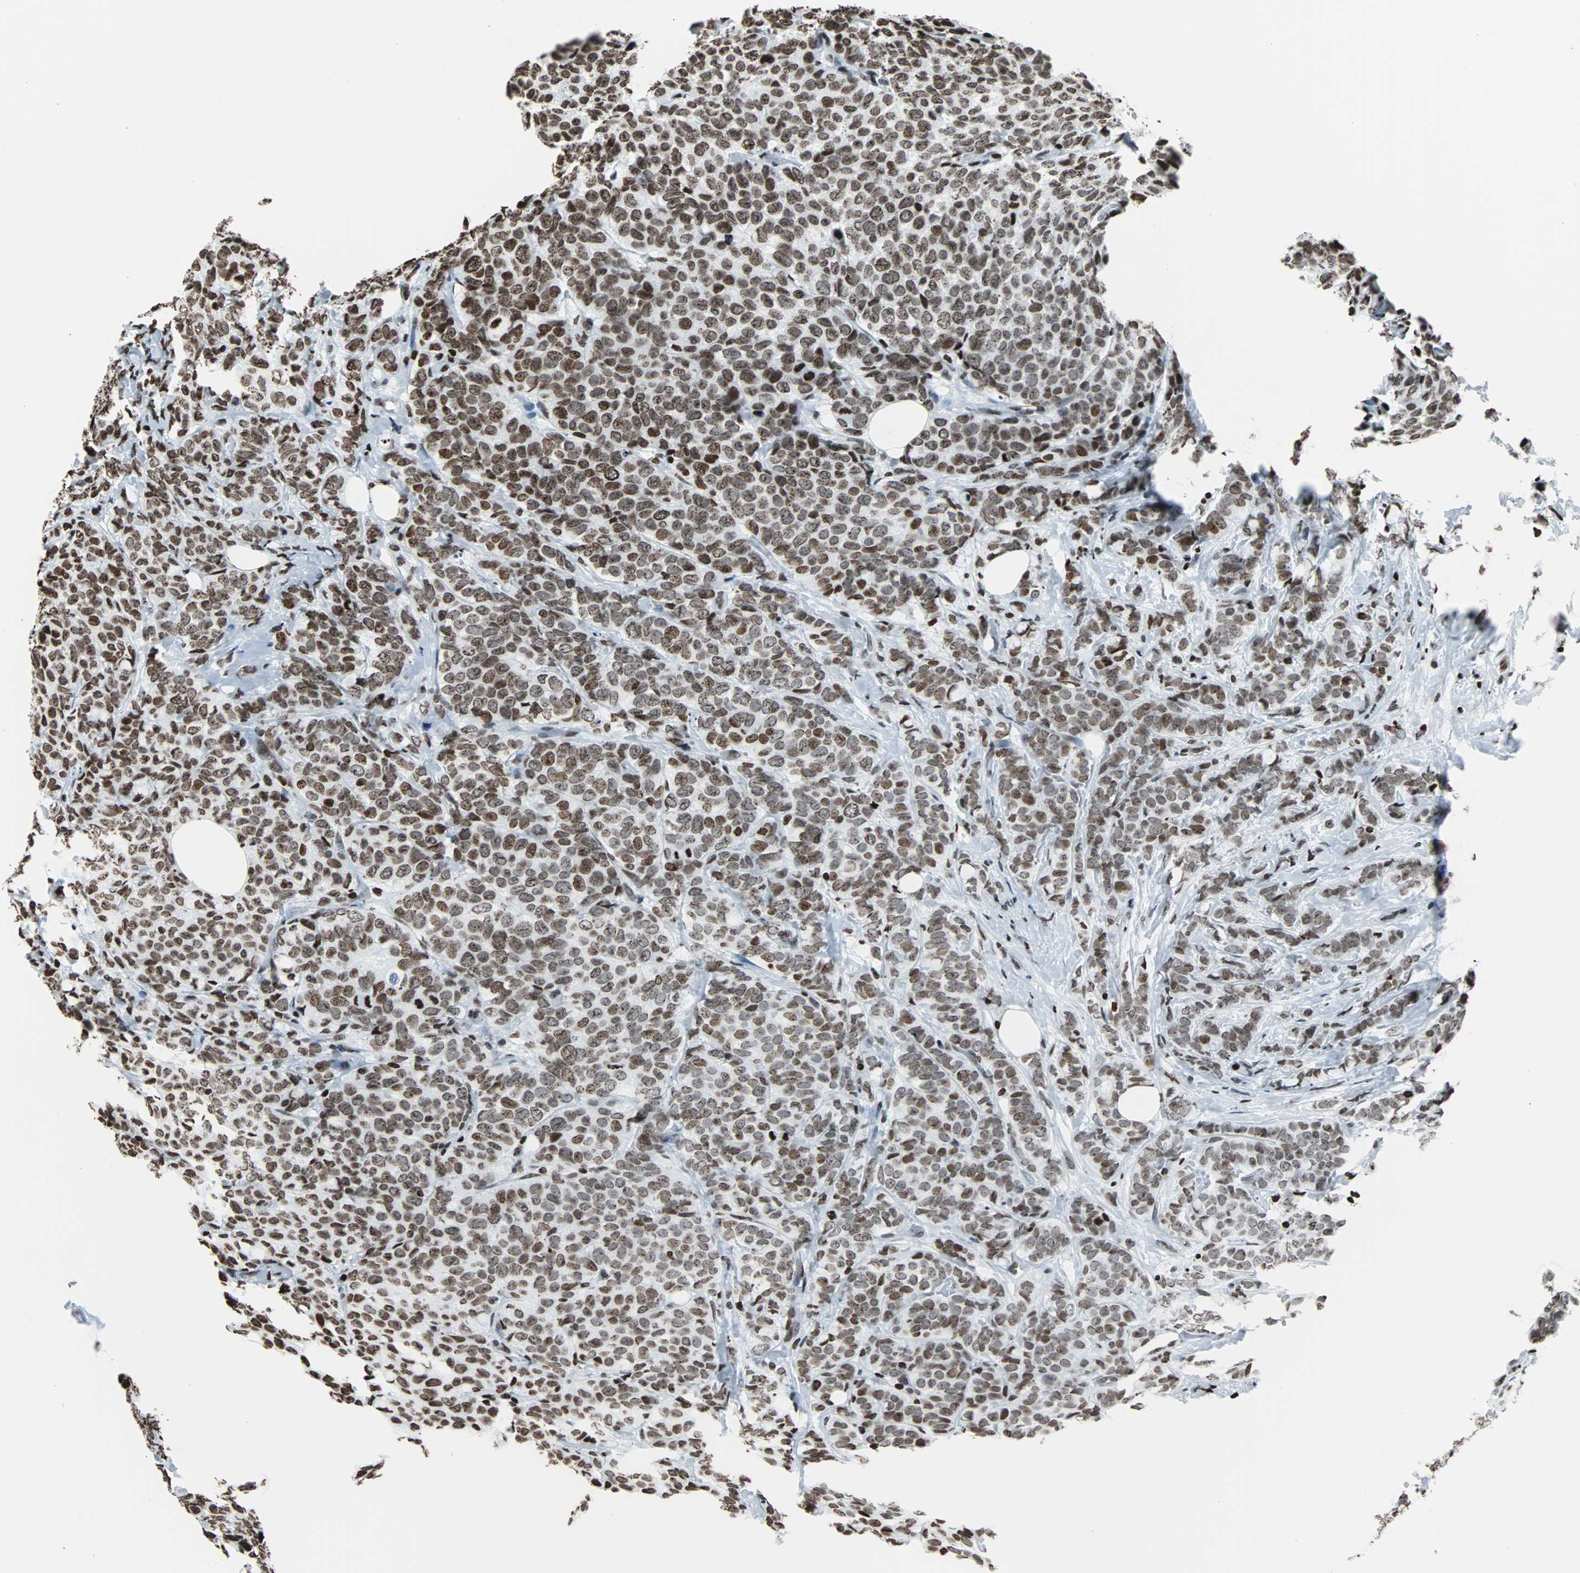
{"staining": {"intensity": "moderate", "quantity": ">75%", "location": "nuclear"}, "tissue": "breast cancer", "cell_type": "Tumor cells", "image_type": "cancer", "snomed": [{"axis": "morphology", "description": "Lobular carcinoma"}, {"axis": "topography", "description": "Breast"}], "caption": "Brown immunohistochemical staining in human lobular carcinoma (breast) displays moderate nuclear expression in about >75% of tumor cells. The staining was performed using DAB (3,3'-diaminobenzidine), with brown indicating positive protein expression. Nuclei are stained blue with hematoxylin.", "gene": "H2BC18", "patient": {"sex": "female", "age": 60}}